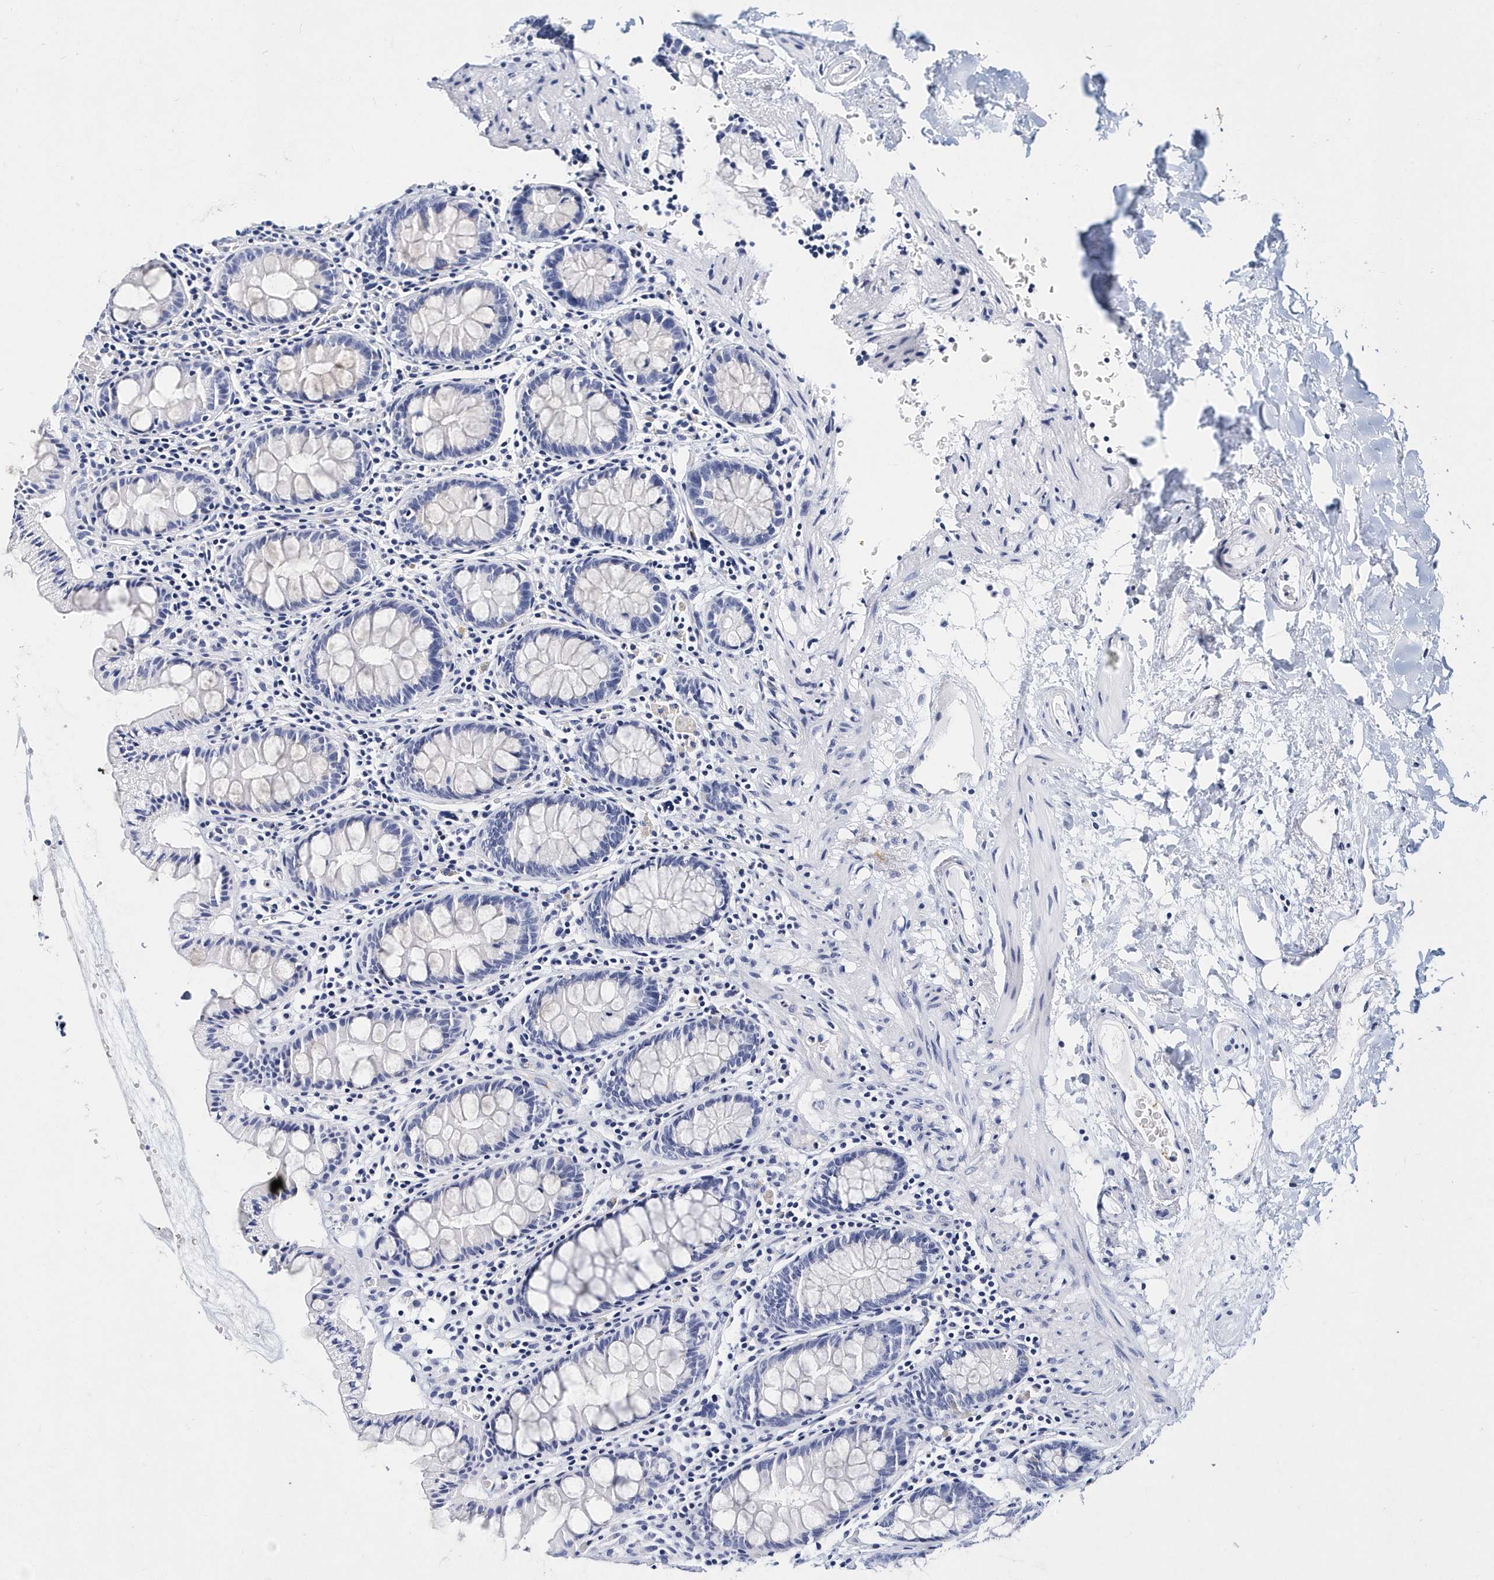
{"staining": {"intensity": "negative", "quantity": "none", "location": "none"}, "tissue": "colon", "cell_type": "Endothelial cells", "image_type": "normal", "snomed": [{"axis": "morphology", "description": "Normal tissue, NOS"}, {"axis": "topography", "description": "Colon"}], "caption": "Protein analysis of normal colon exhibits no significant positivity in endothelial cells. (DAB (3,3'-diaminobenzidine) immunohistochemistry visualized using brightfield microscopy, high magnification).", "gene": "ITGA2B", "patient": {"sex": "female", "age": 79}}